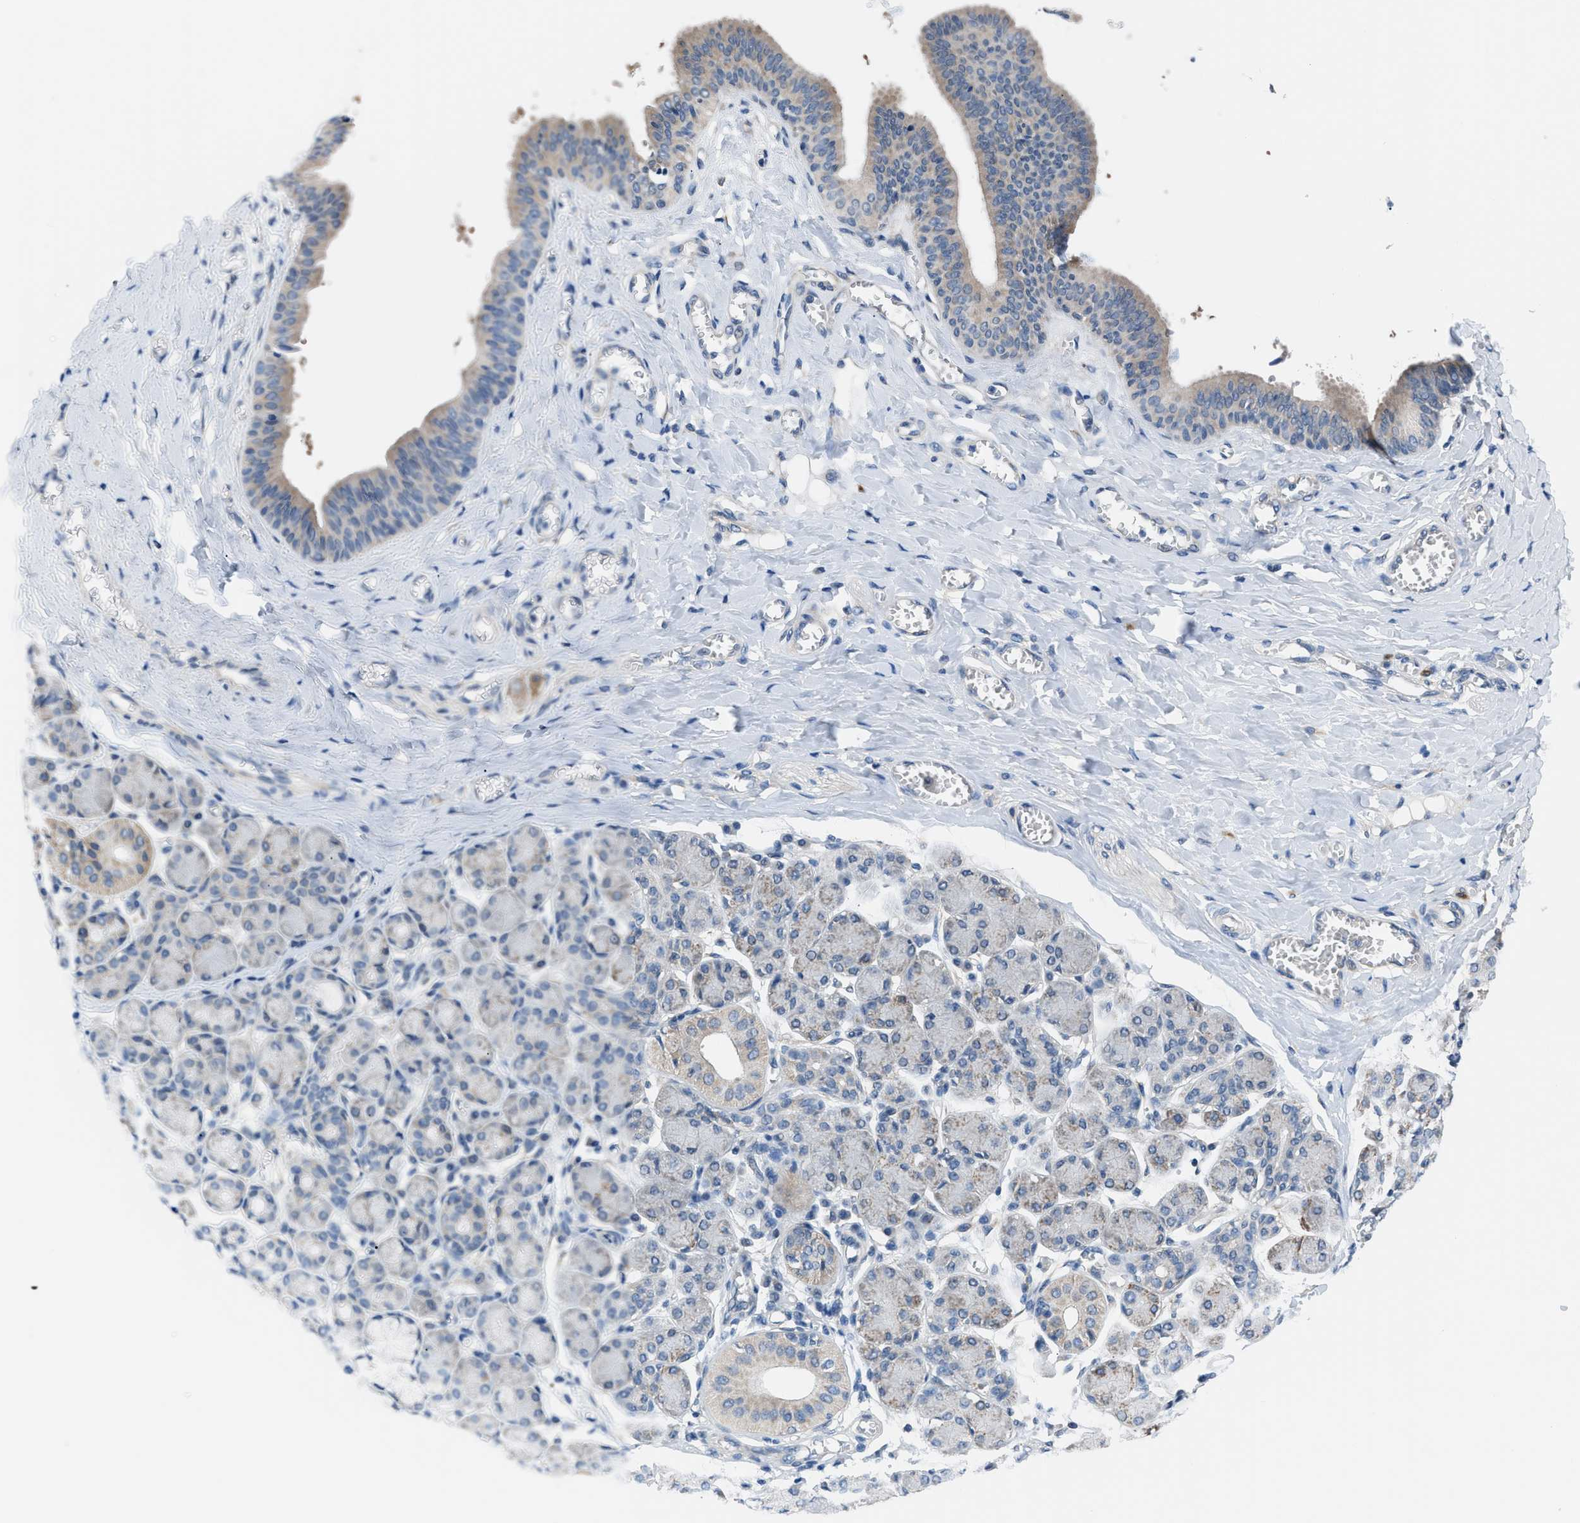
{"staining": {"intensity": "weak", "quantity": "<25%", "location": "cytoplasmic/membranous"}, "tissue": "salivary gland", "cell_type": "Glandular cells", "image_type": "normal", "snomed": [{"axis": "morphology", "description": "Normal tissue, NOS"}, {"axis": "morphology", "description": "Inflammation, NOS"}, {"axis": "topography", "description": "Lymph node"}, {"axis": "topography", "description": "Salivary gland"}], "caption": "IHC image of normal salivary gland stained for a protein (brown), which demonstrates no staining in glandular cells.", "gene": "TMEM45B", "patient": {"sex": "male", "age": 3}}